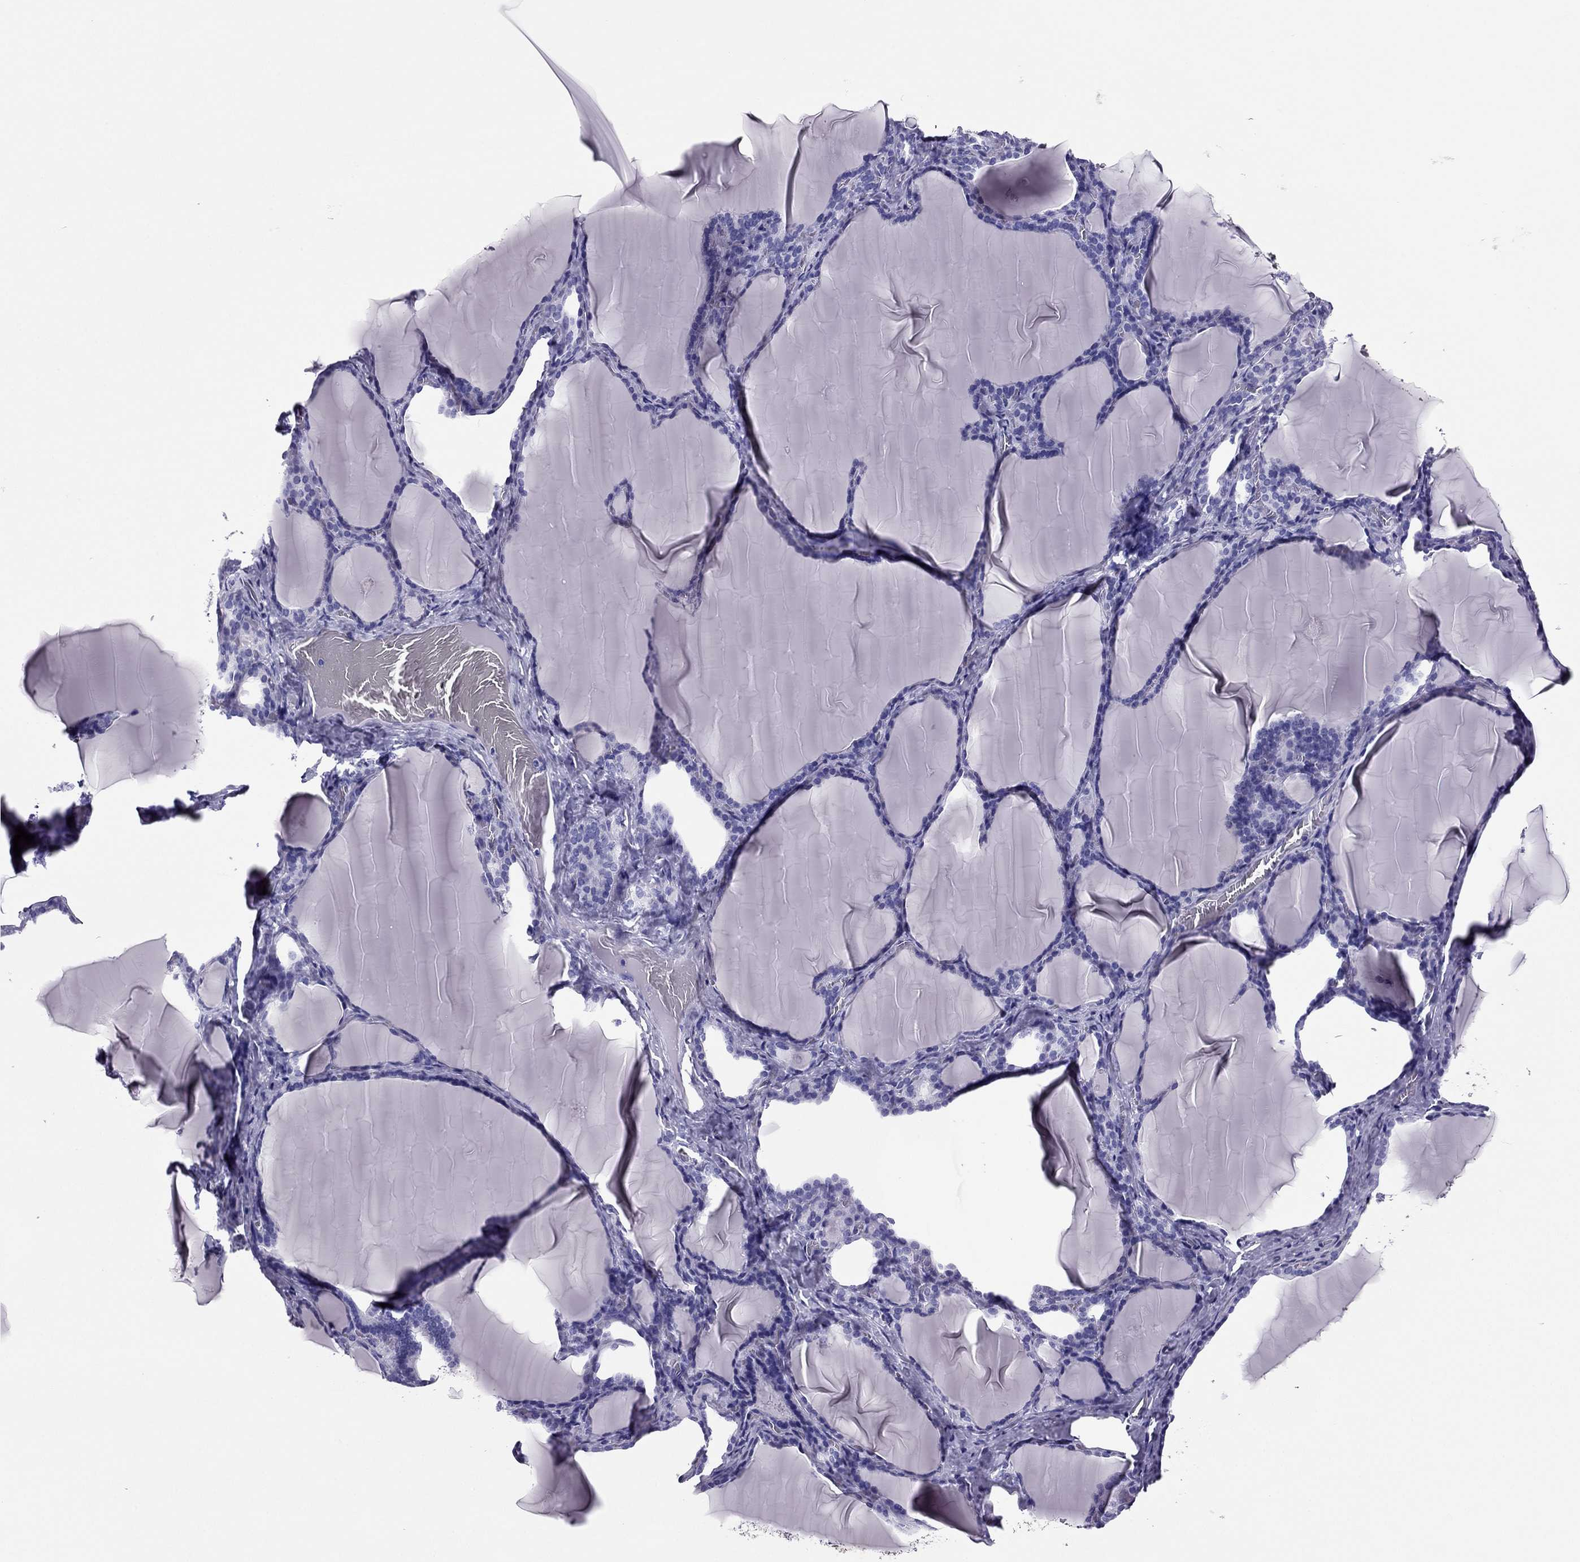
{"staining": {"intensity": "negative", "quantity": "none", "location": "none"}, "tissue": "thyroid gland", "cell_type": "Glandular cells", "image_type": "normal", "snomed": [{"axis": "morphology", "description": "Normal tissue, NOS"}, {"axis": "morphology", "description": "Hyperplasia, NOS"}, {"axis": "topography", "description": "Thyroid gland"}], "caption": "Immunohistochemical staining of normal thyroid gland reveals no significant positivity in glandular cells.", "gene": "PDE6A", "patient": {"sex": "female", "age": 27}}